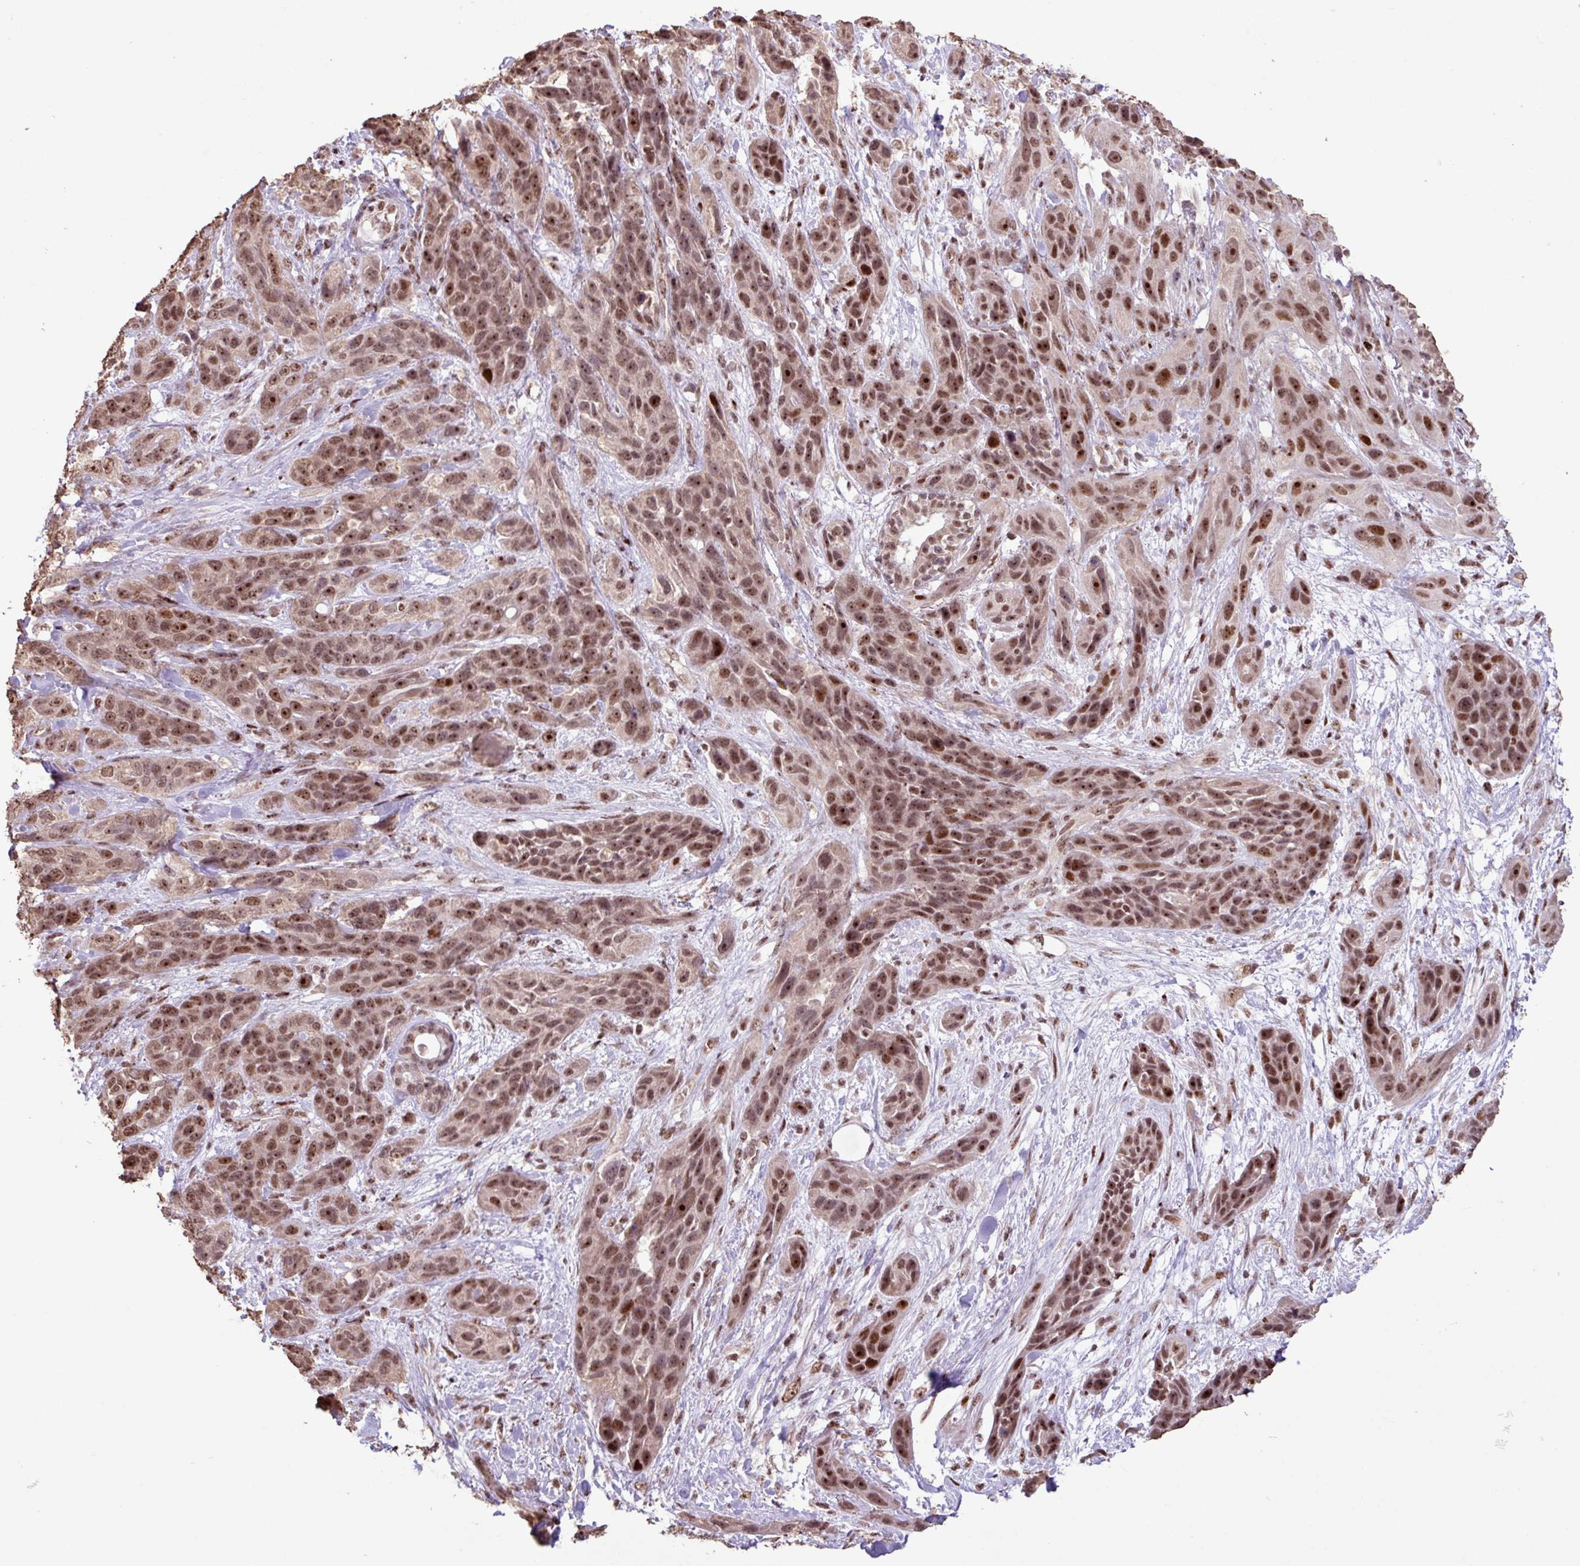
{"staining": {"intensity": "negative", "quantity": "none", "location": "none"}, "tissue": "adipose tissue", "cell_type": "Adipocytes", "image_type": "normal", "snomed": [{"axis": "morphology", "description": "Normal tissue, NOS"}, {"axis": "morphology", "description": "Squamous cell carcinoma, NOS"}, {"axis": "topography", "description": "Bronchus"}, {"axis": "topography", "description": "Lung"}], "caption": "A histopathology image of adipose tissue stained for a protein exhibits no brown staining in adipocytes.", "gene": "ZNF709", "patient": {"sex": "female", "age": 70}}